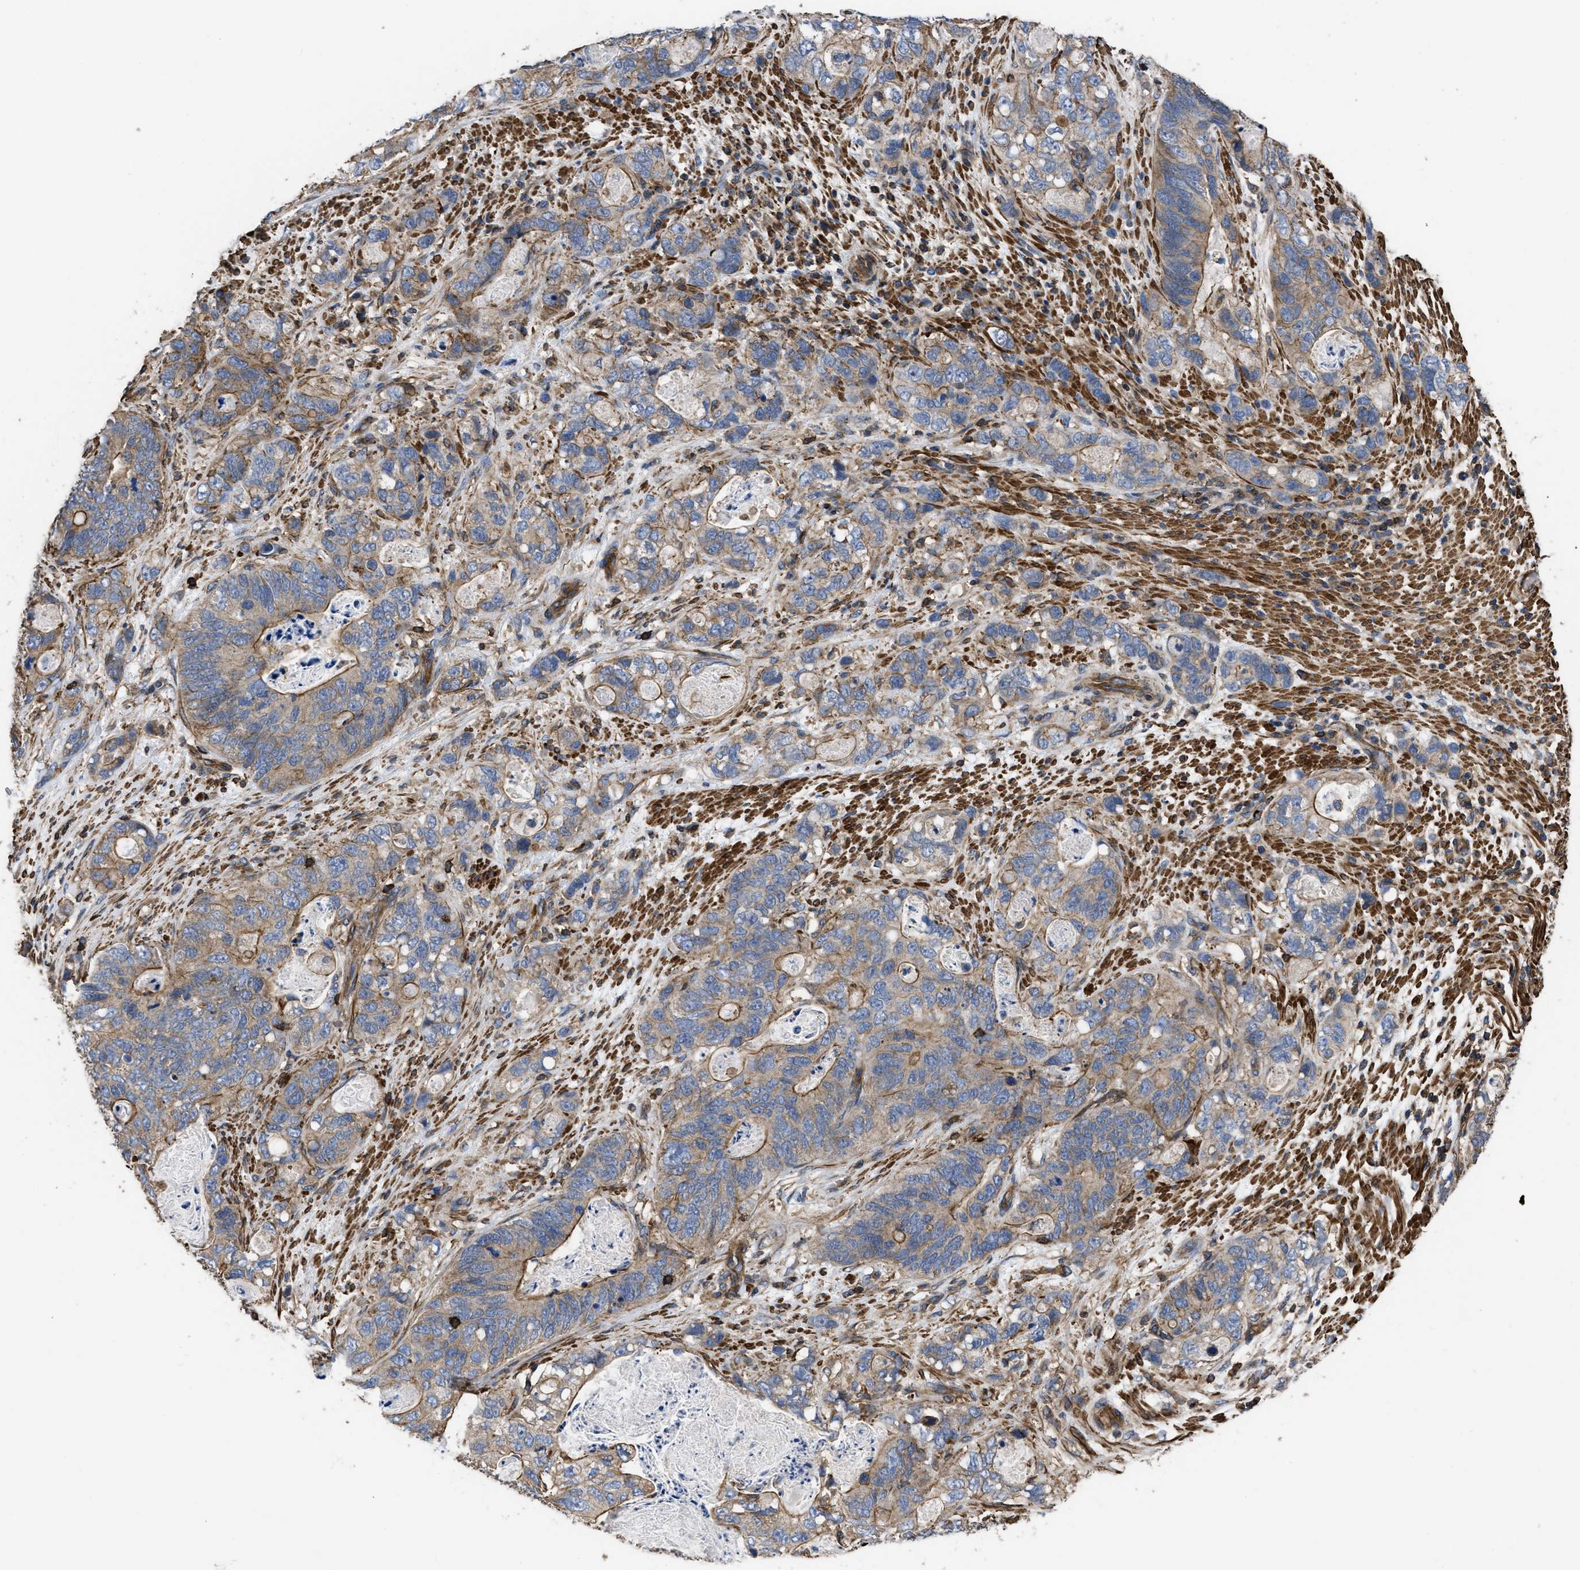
{"staining": {"intensity": "moderate", "quantity": ">75%", "location": "cytoplasmic/membranous"}, "tissue": "stomach cancer", "cell_type": "Tumor cells", "image_type": "cancer", "snomed": [{"axis": "morphology", "description": "Normal tissue, NOS"}, {"axis": "morphology", "description": "Adenocarcinoma, NOS"}, {"axis": "topography", "description": "Stomach"}], "caption": "Protein expression analysis of stomach adenocarcinoma reveals moderate cytoplasmic/membranous expression in approximately >75% of tumor cells. Using DAB (3,3'-diaminobenzidine) (brown) and hematoxylin (blue) stains, captured at high magnification using brightfield microscopy.", "gene": "SCUBE2", "patient": {"sex": "female", "age": 89}}